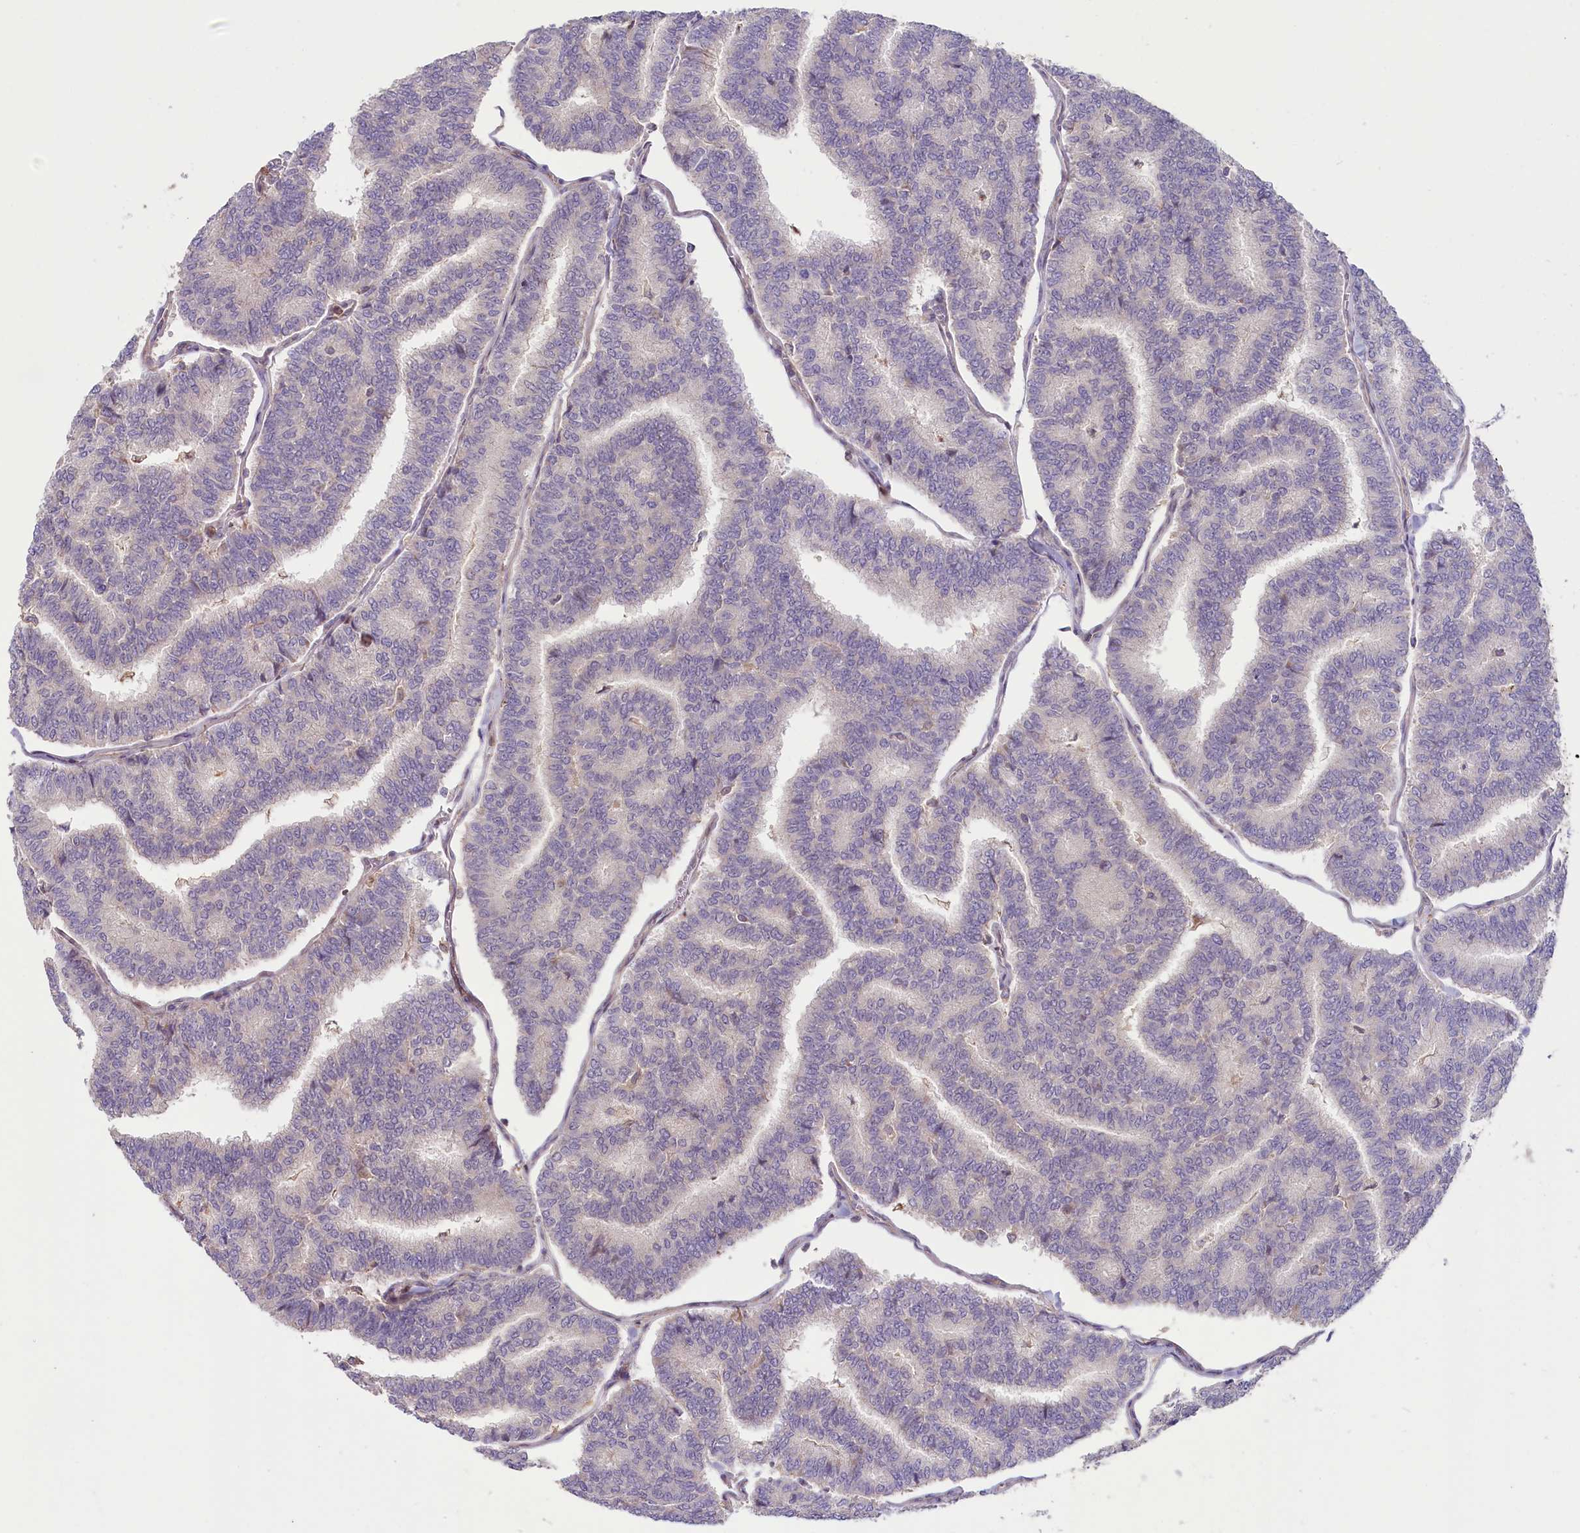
{"staining": {"intensity": "negative", "quantity": "none", "location": "none"}, "tissue": "thyroid cancer", "cell_type": "Tumor cells", "image_type": "cancer", "snomed": [{"axis": "morphology", "description": "Papillary adenocarcinoma, NOS"}, {"axis": "topography", "description": "Thyroid gland"}], "caption": "There is no significant expression in tumor cells of thyroid cancer.", "gene": "RIC8A", "patient": {"sex": "female", "age": 35}}